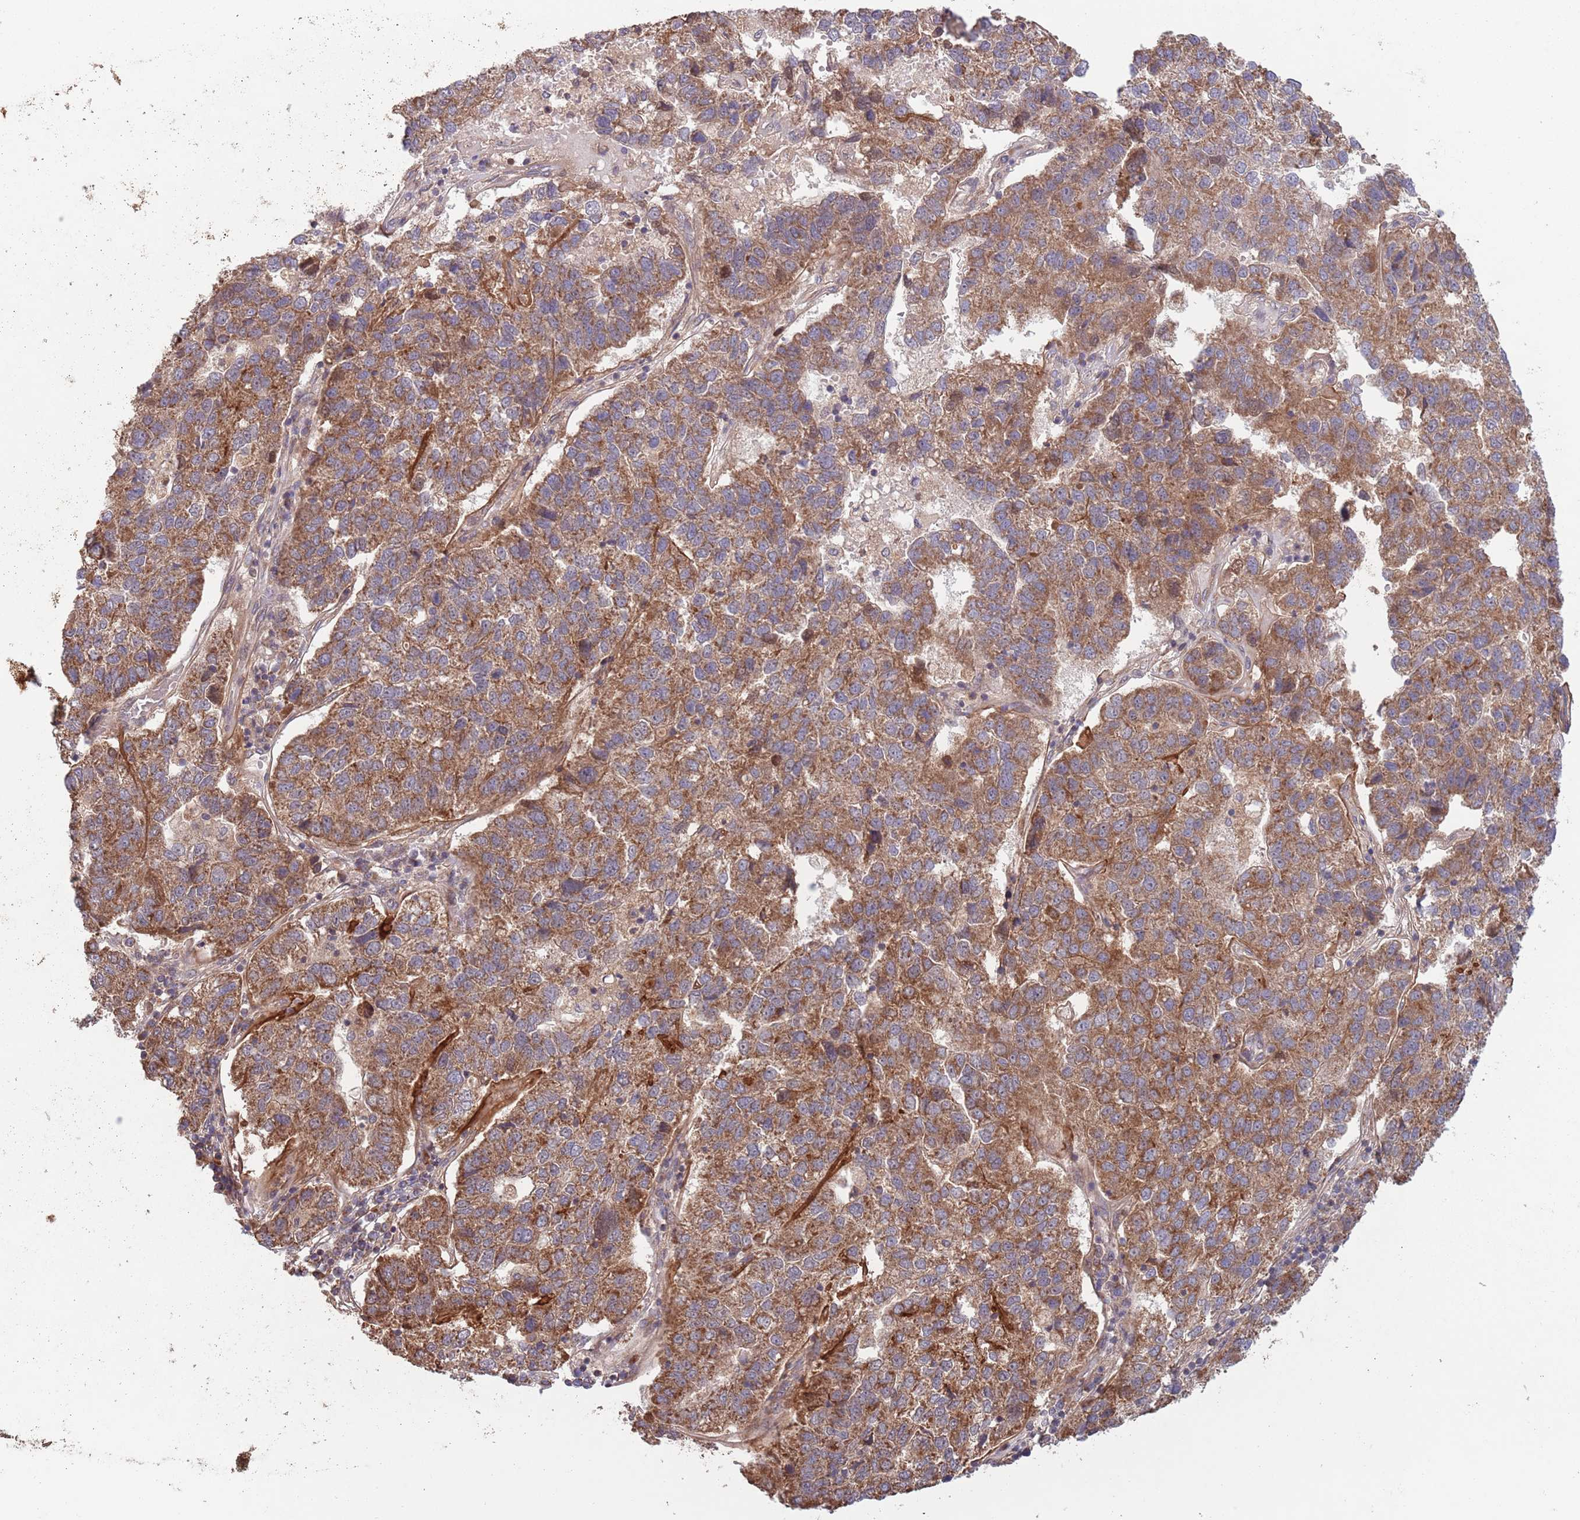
{"staining": {"intensity": "moderate", "quantity": ">75%", "location": "cytoplasmic/membranous"}, "tissue": "pancreatic cancer", "cell_type": "Tumor cells", "image_type": "cancer", "snomed": [{"axis": "morphology", "description": "Adenocarcinoma, NOS"}, {"axis": "topography", "description": "Pancreas"}], "caption": "Adenocarcinoma (pancreatic) stained with a protein marker shows moderate staining in tumor cells.", "gene": "MFNG", "patient": {"sex": "female", "age": 61}}